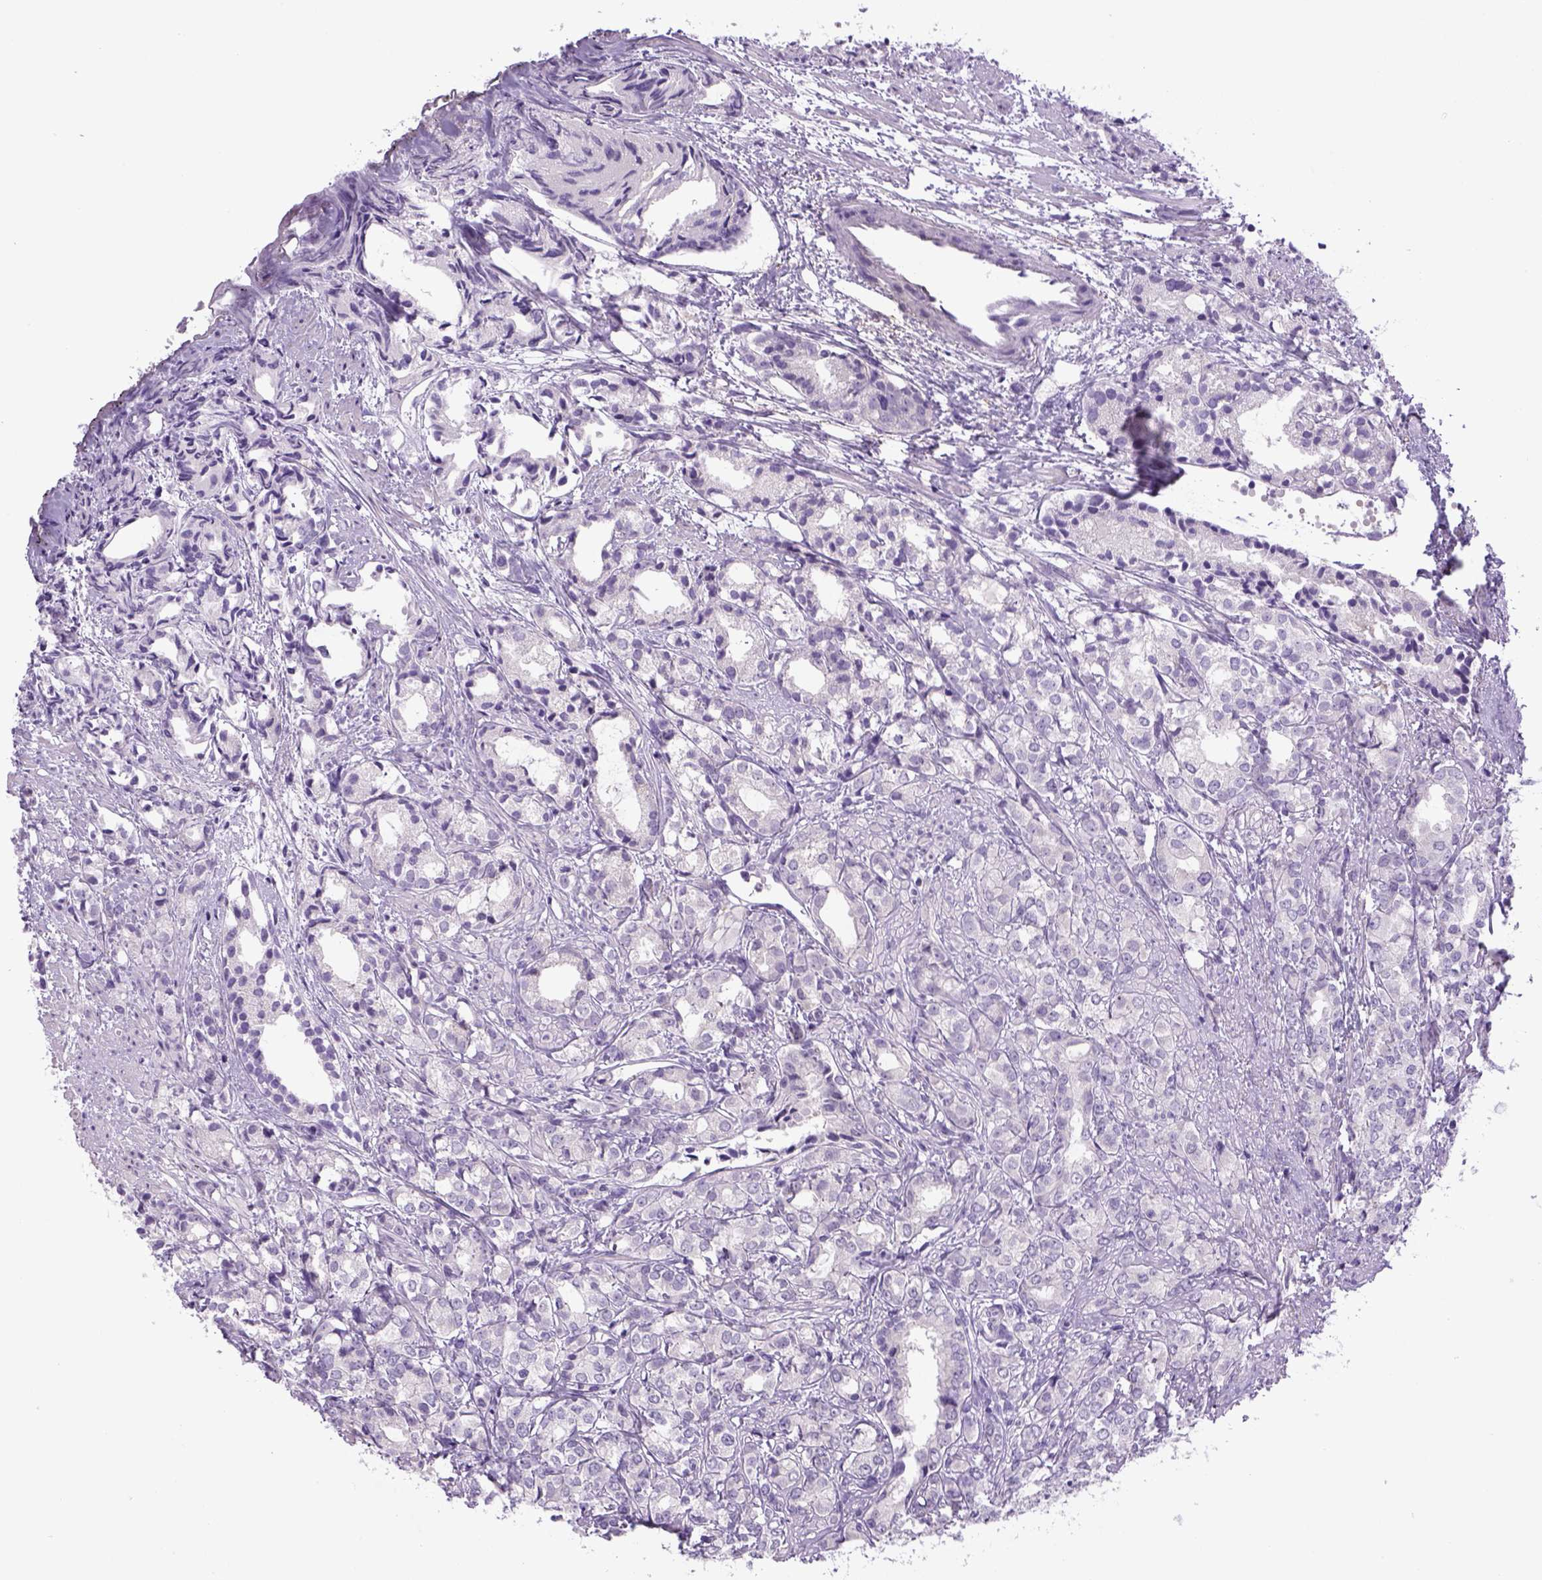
{"staining": {"intensity": "negative", "quantity": "none", "location": "none"}, "tissue": "prostate cancer", "cell_type": "Tumor cells", "image_type": "cancer", "snomed": [{"axis": "morphology", "description": "Adenocarcinoma, High grade"}, {"axis": "topography", "description": "Prostate"}], "caption": "DAB immunohistochemical staining of prostate cancer displays no significant staining in tumor cells. (Stains: DAB immunohistochemistry (IHC) with hematoxylin counter stain, Microscopy: brightfield microscopy at high magnification).", "gene": "DBH", "patient": {"sex": "male", "age": 79}}